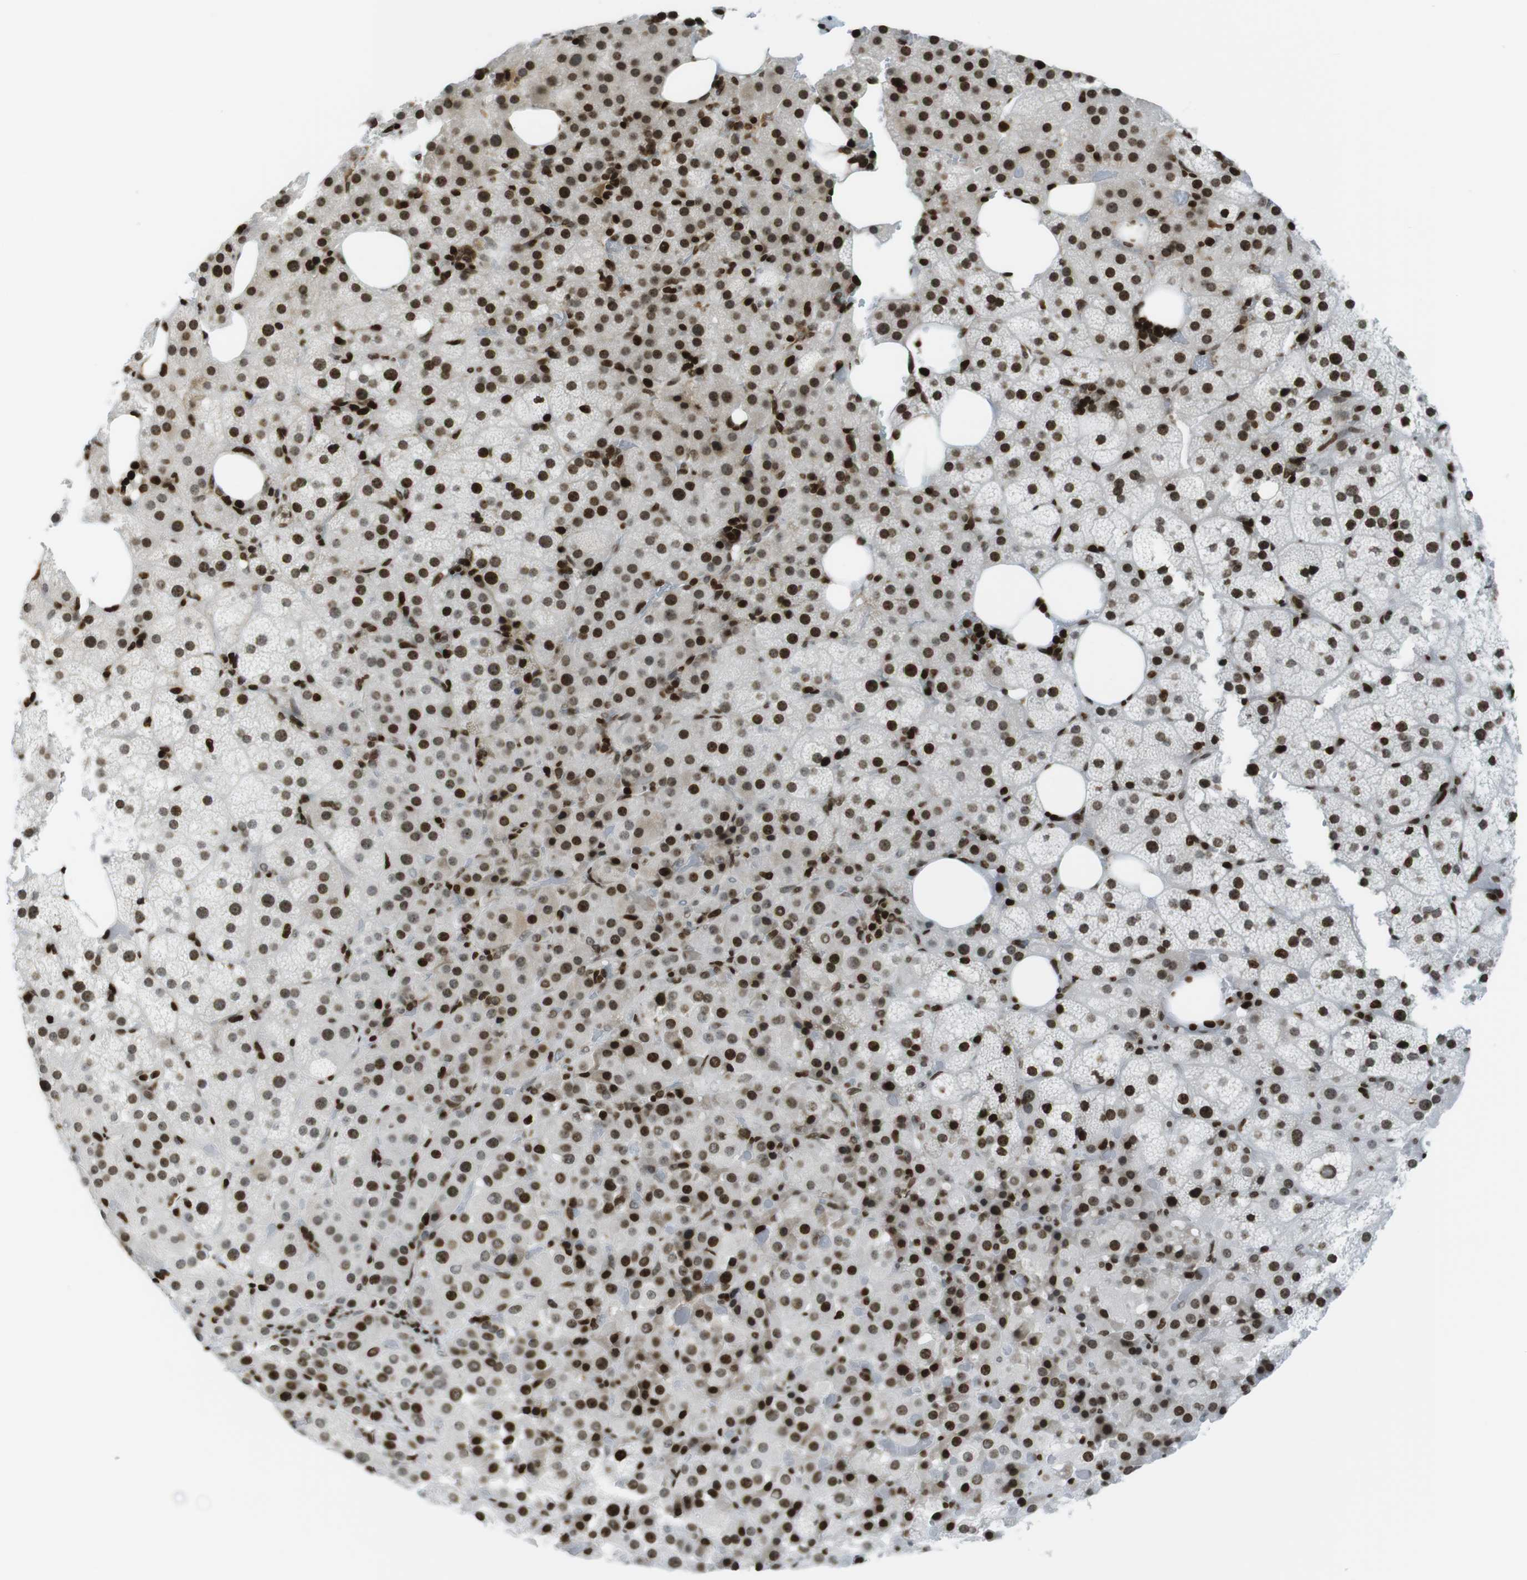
{"staining": {"intensity": "strong", "quantity": ">75%", "location": "nuclear"}, "tissue": "adrenal gland", "cell_type": "Glandular cells", "image_type": "normal", "snomed": [{"axis": "morphology", "description": "Normal tissue, NOS"}, {"axis": "topography", "description": "Adrenal gland"}], "caption": "This is an image of immunohistochemistry (IHC) staining of normal adrenal gland, which shows strong expression in the nuclear of glandular cells.", "gene": "H2AC8", "patient": {"sex": "female", "age": 59}}